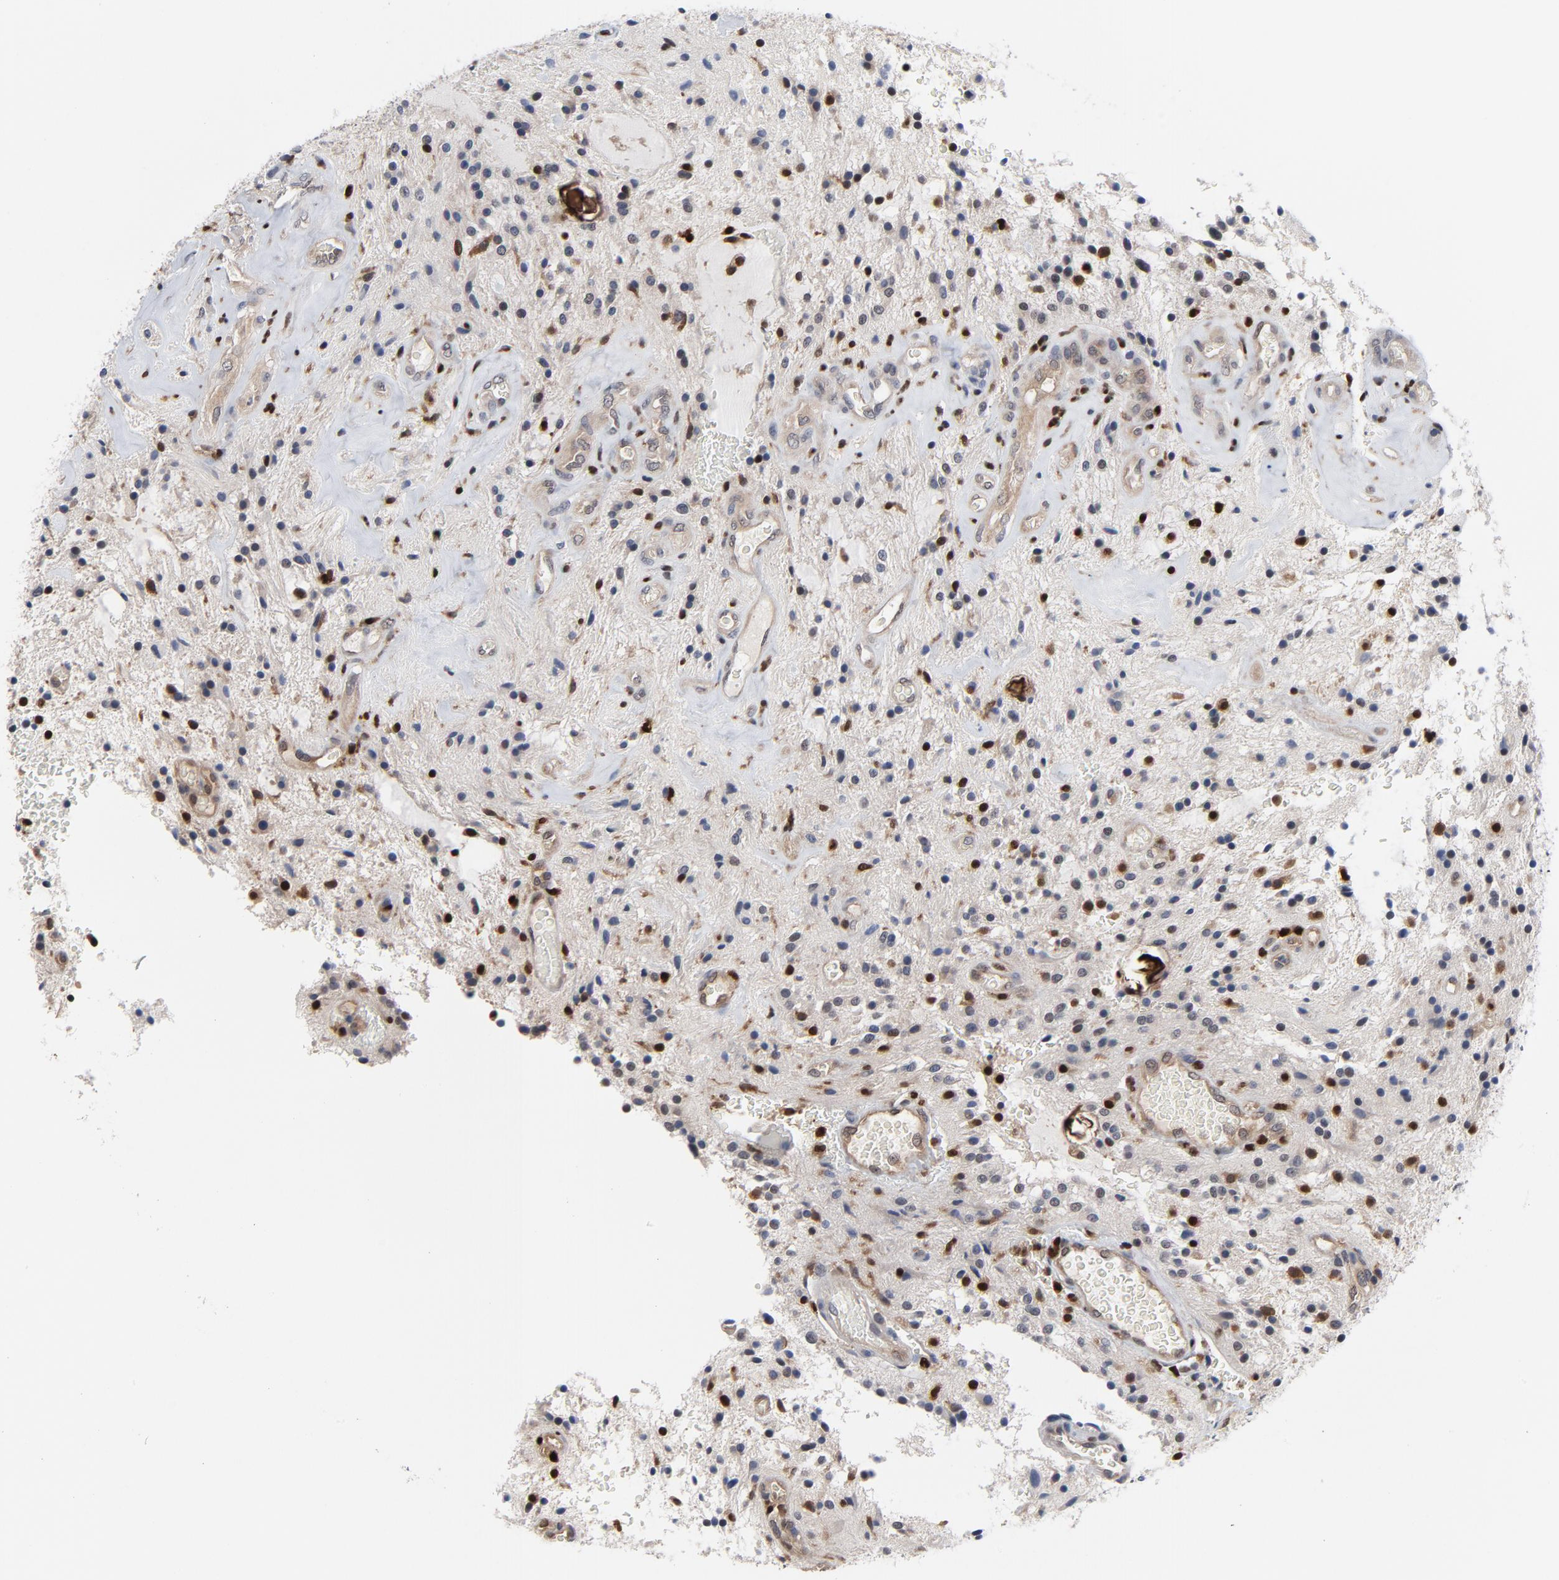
{"staining": {"intensity": "strong", "quantity": "25%-75%", "location": "nuclear"}, "tissue": "glioma", "cell_type": "Tumor cells", "image_type": "cancer", "snomed": [{"axis": "morphology", "description": "Glioma, malignant, NOS"}, {"axis": "topography", "description": "Cerebellum"}], "caption": "This is a micrograph of immunohistochemistry (IHC) staining of malignant glioma, which shows strong positivity in the nuclear of tumor cells.", "gene": "NFKB1", "patient": {"sex": "female", "age": 10}}